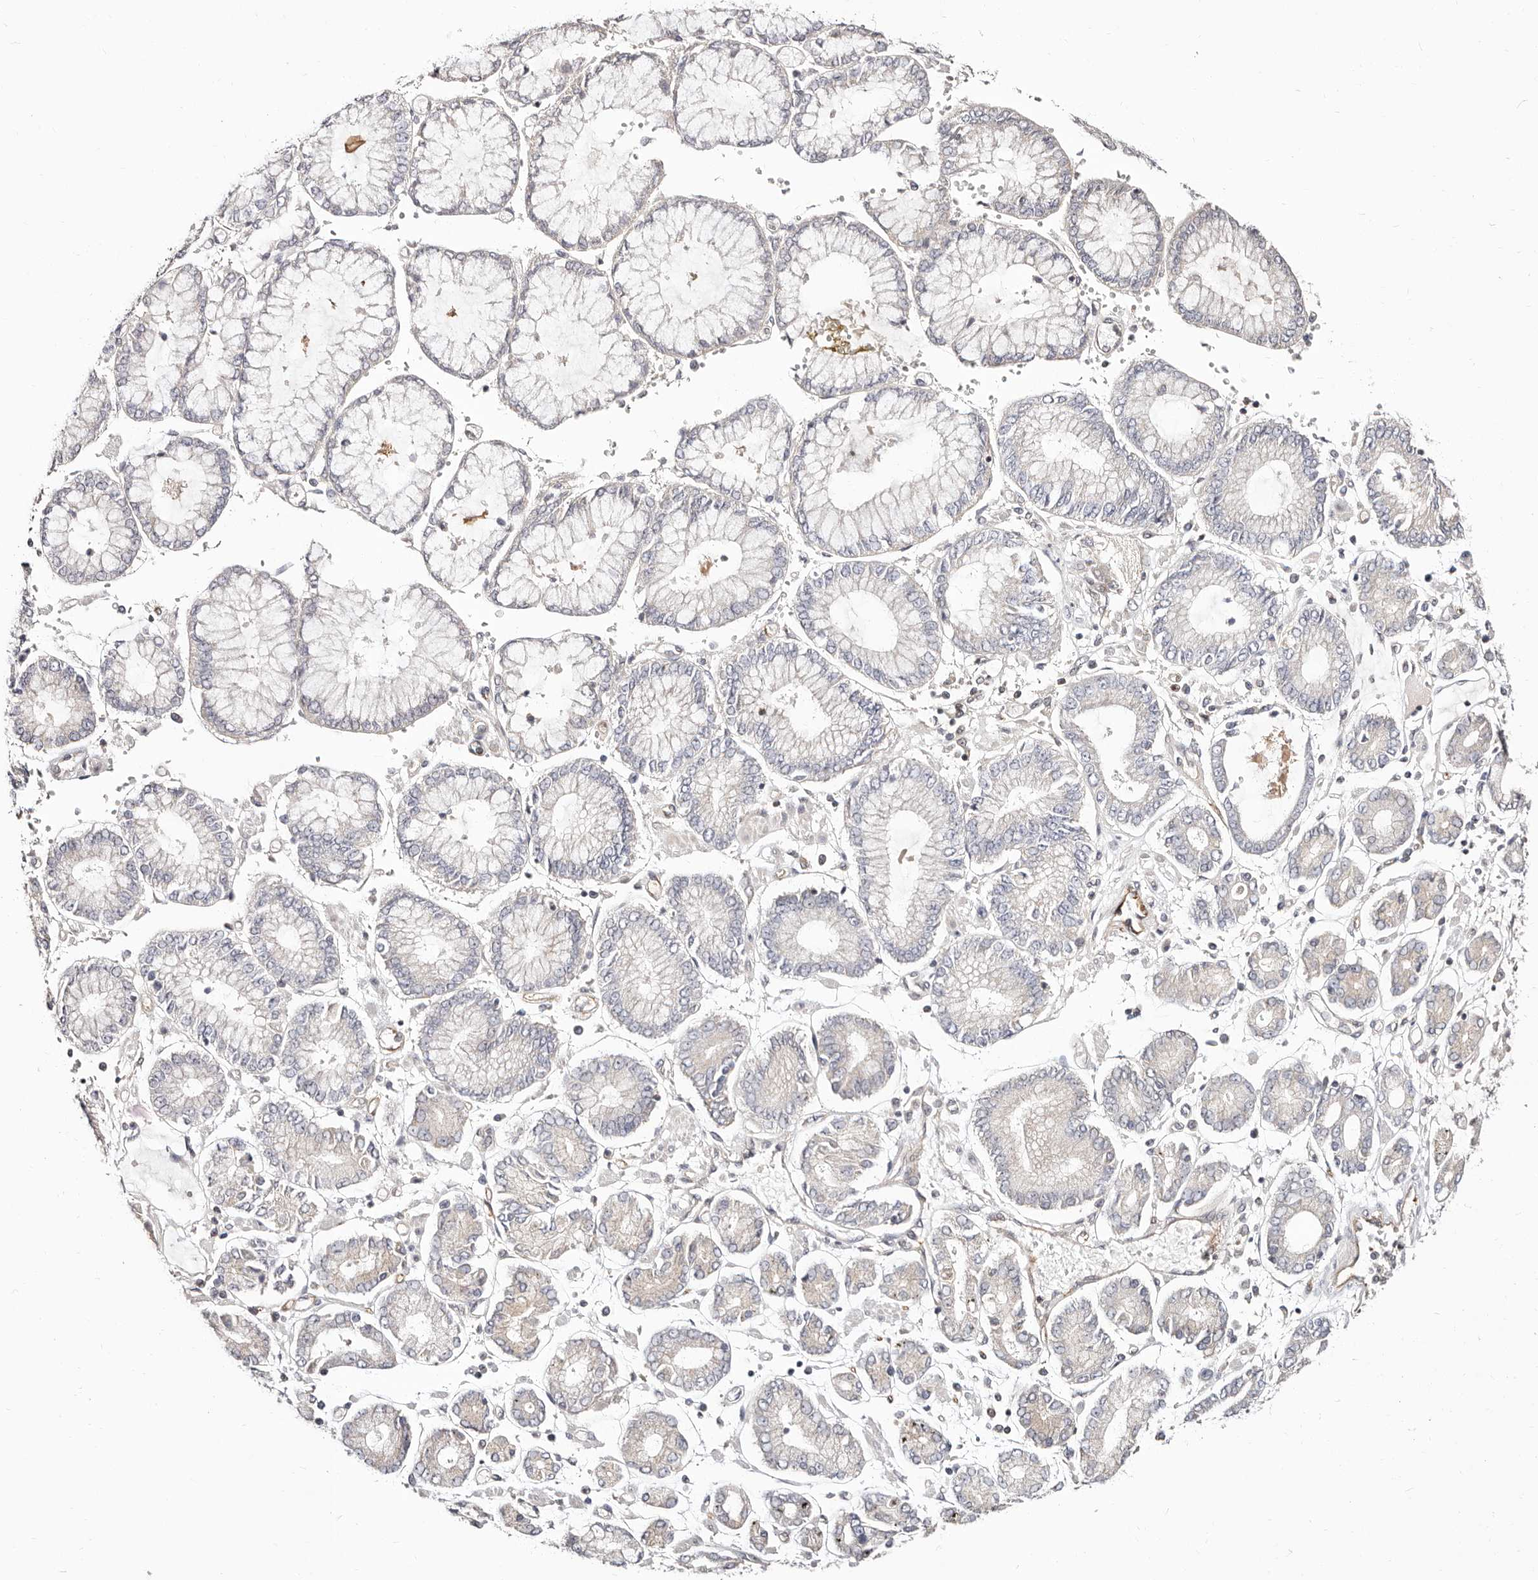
{"staining": {"intensity": "negative", "quantity": "none", "location": "none"}, "tissue": "stomach cancer", "cell_type": "Tumor cells", "image_type": "cancer", "snomed": [{"axis": "morphology", "description": "Adenocarcinoma, NOS"}, {"axis": "topography", "description": "Stomach"}], "caption": "A micrograph of adenocarcinoma (stomach) stained for a protein shows no brown staining in tumor cells.", "gene": "STAT5A", "patient": {"sex": "male", "age": 76}}